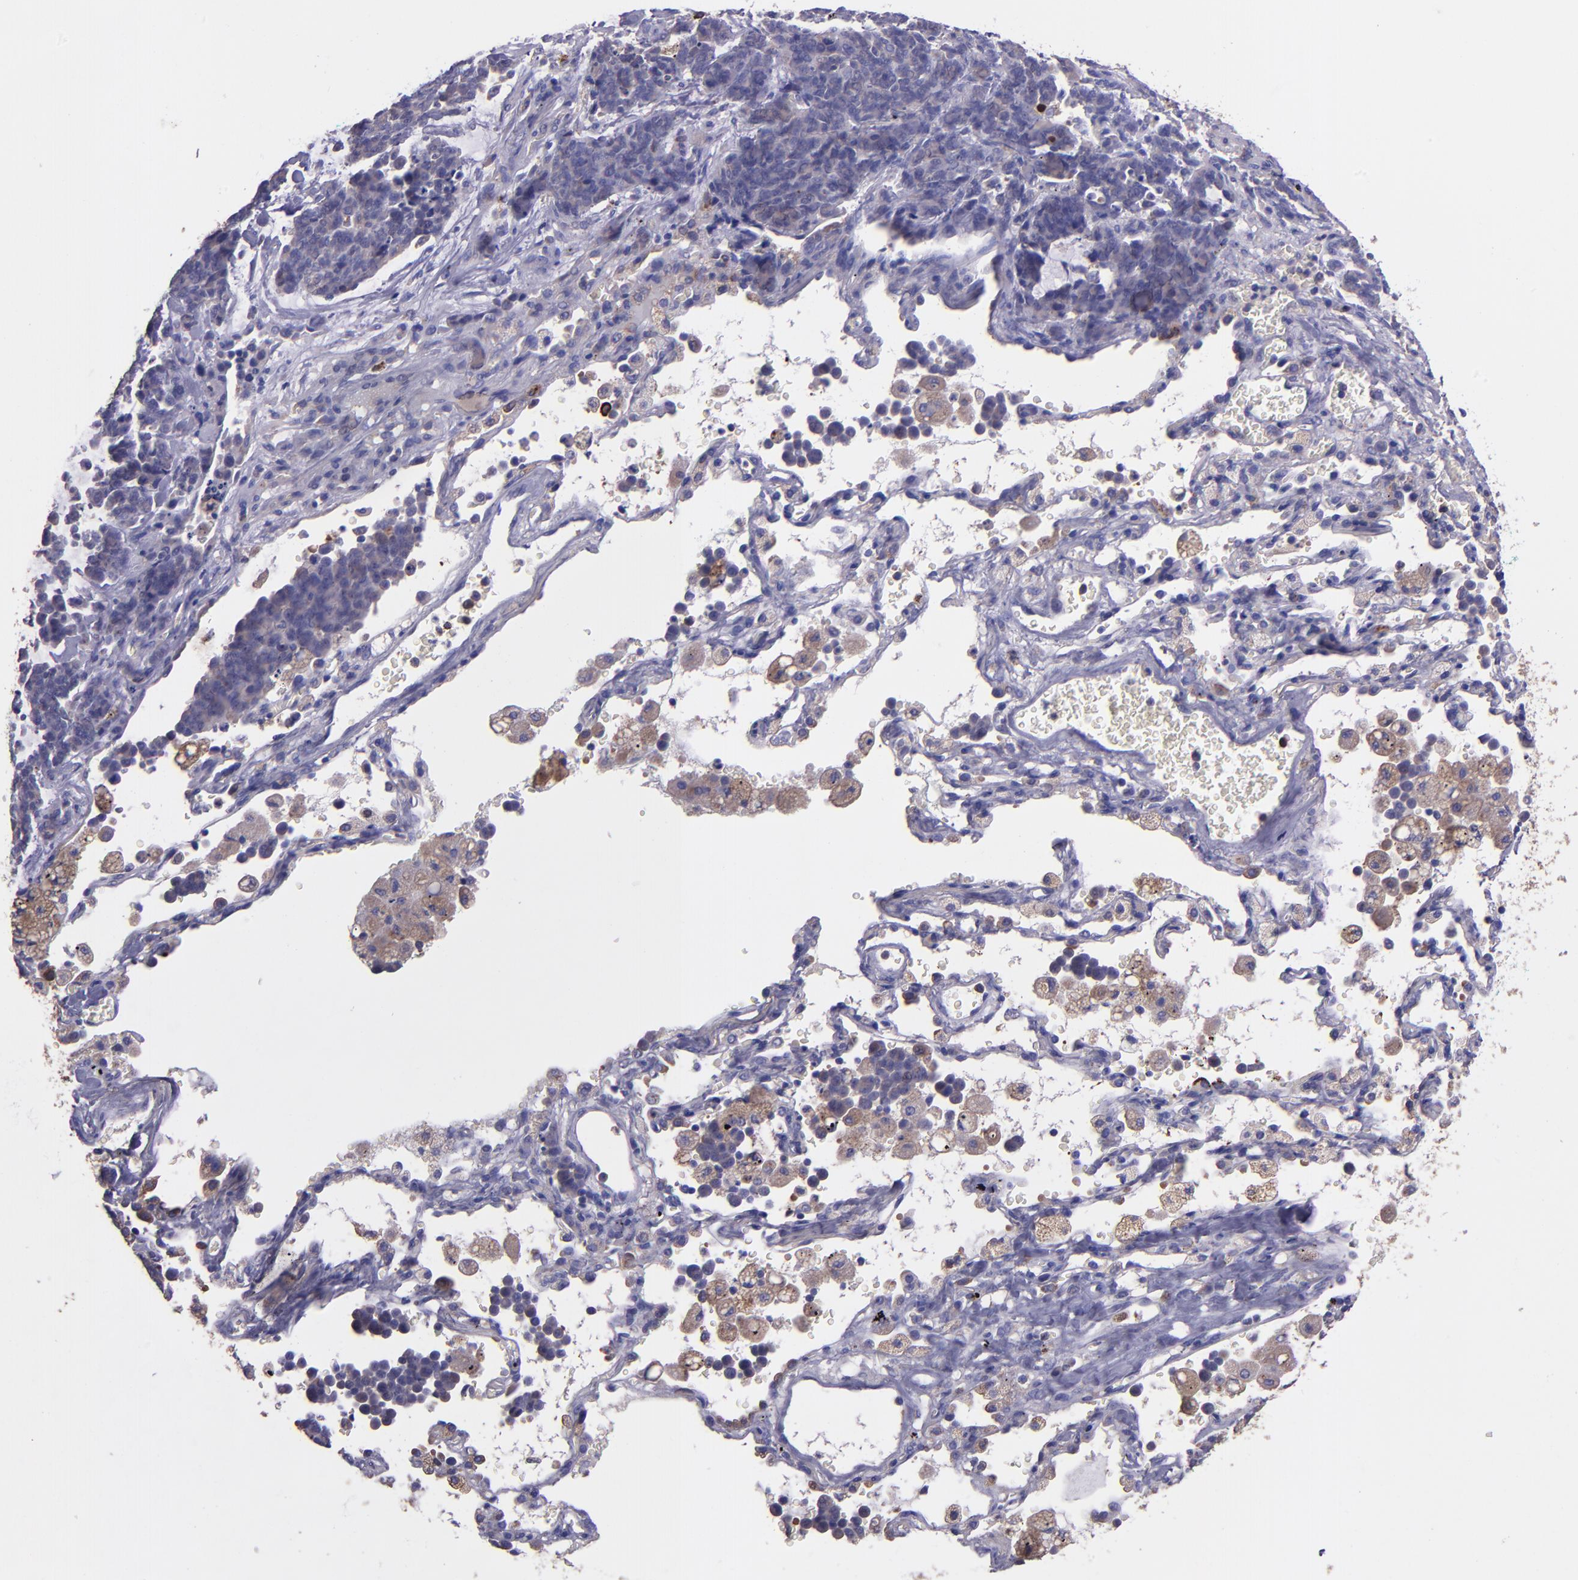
{"staining": {"intensity": "negative", "quantity": "none", "location": "none"}, "tissue": "lung cancer", "cell_type": "Tumor cells", "image_type": "cancer", "snomed": [{"axis": "morphology", "description": "Neoplasm, malignant, NOS"}, {"axis": "topography", "description": "Lung"}], "caption": "The histopathology image displays no significant staining in tumor cells of lung malignant neoplasm. Brightfield microscopy of IHC stained with DAB (3,3'-diaminobenzidine) (brown) and hematoxylin (blue), captured at high magnification.", "gene": "WASHC1", "patient": {"sex": "female", "age": 58}}